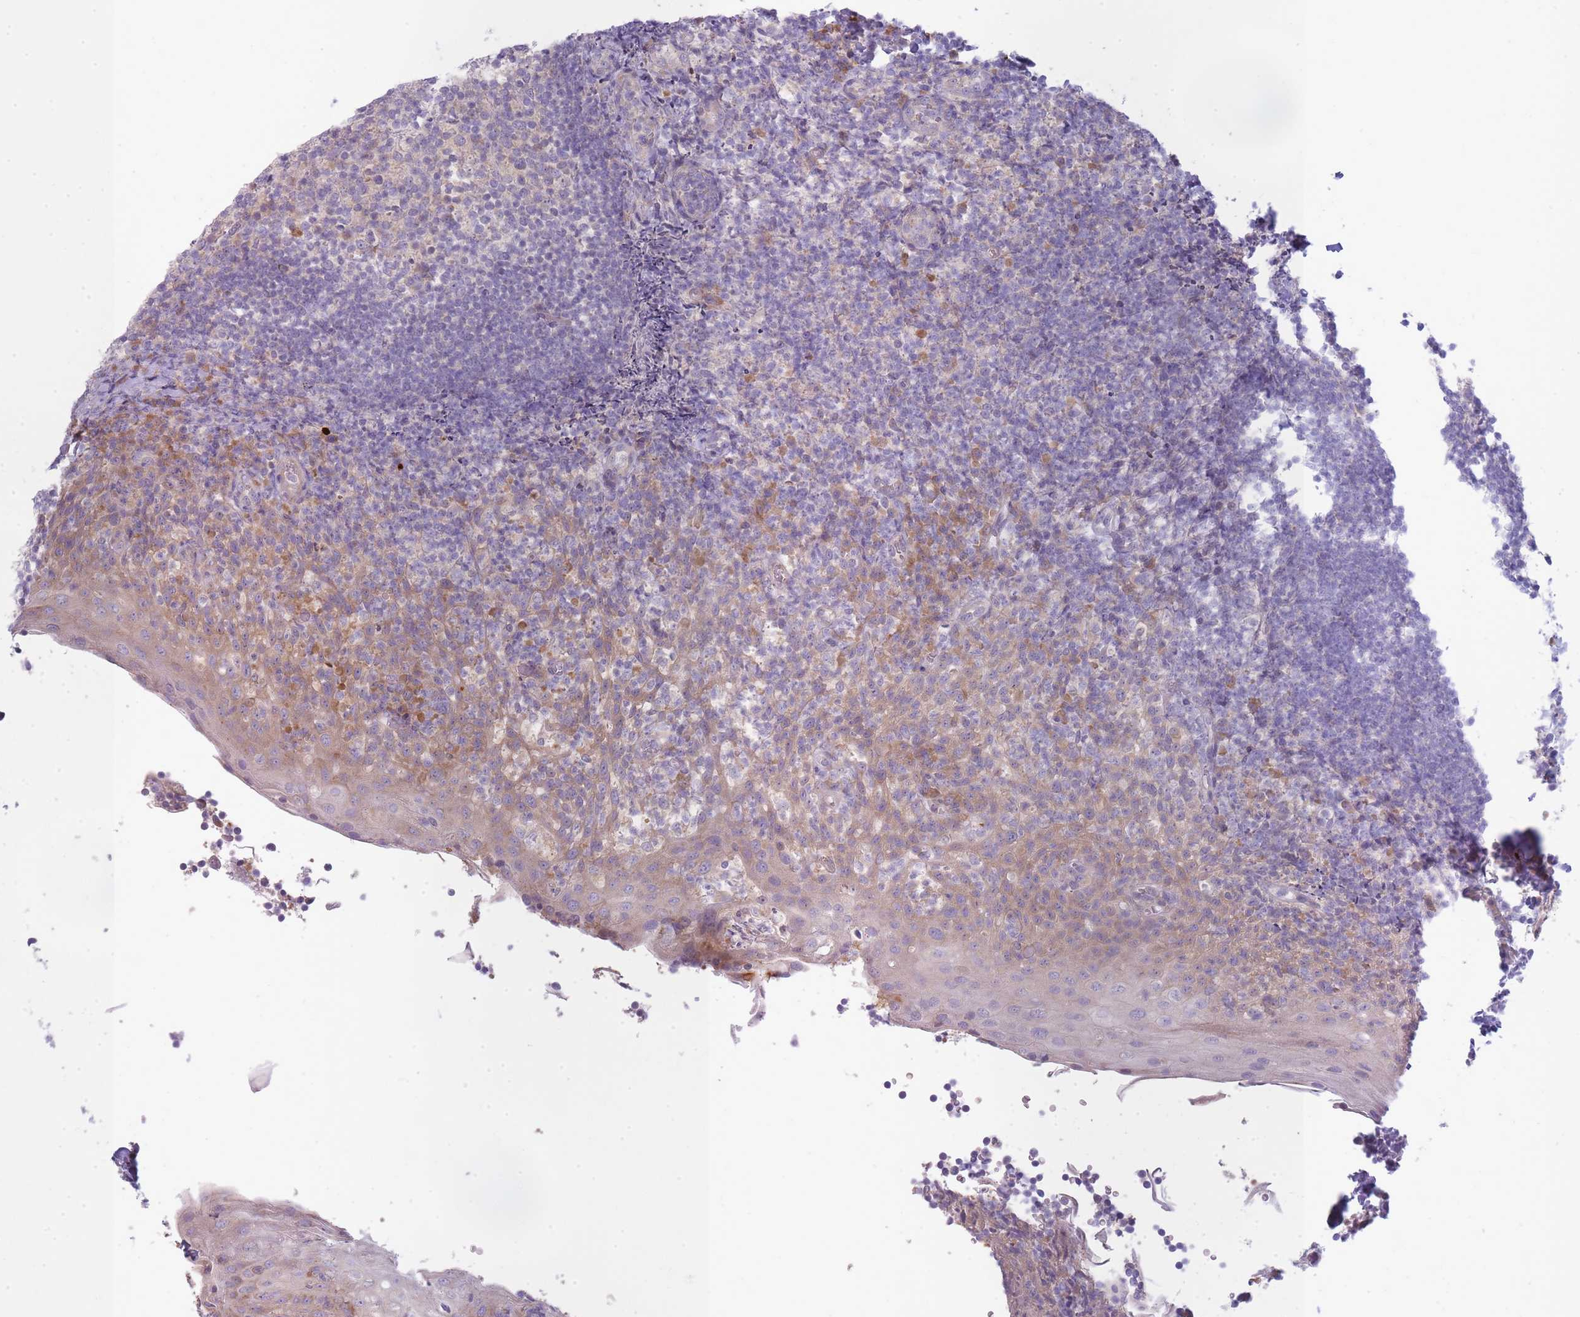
{"staining": {"intensity": "weak", "quantity": "<25%", "location": "cytoplasmic/membranous"}, "tissue": "tonsil", "cell_type": "Germinal center cells", "image_type": "normal", "snomed": [{"axis": "morphology", "description": "Normal tissue, NOS"}, {"axis": "topography", "description": "Tonsil"}], "caption": "Tonsil was stained to show a protein in brown. There is no significant positivity in germinal center cells. (Immunohistochemistry (ihc), brightfield microscopy, high magnification).", "gene": "OR5L1", "patient": {"sex": "female", "age": 10}}